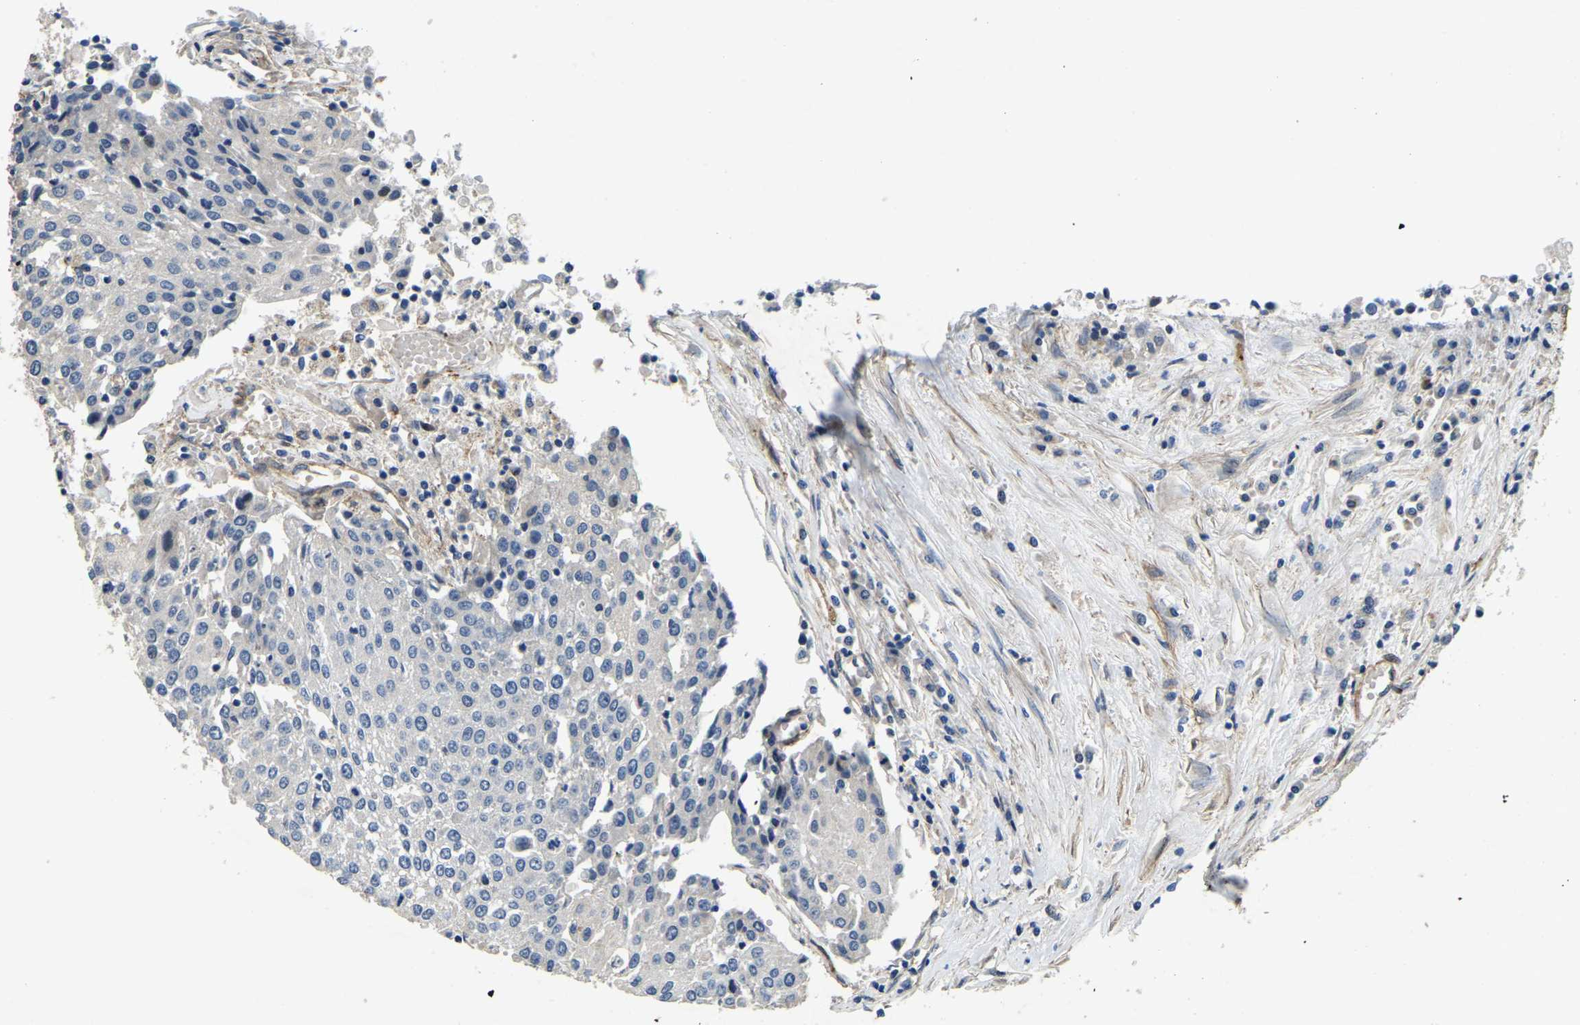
{"staining": {"intensity": "negative", "quantity": "none", "location": "none"}, "tissue": "urothelial cancer", "cell_type": "Tumor cells", "image_type": "cancer", "snomed": [{"axis": "morphology", "description": "Urothelial carcinoma, High grade"}, {"axis": "topography", "description": "Urinary bladder"}], "caption": "Human urothelial cancer stained for a protein using immunohistochemistry reveals no positivity in tumor cells.", "gene": "RNF39", "patient": {"sex": "female", "age": 85}}